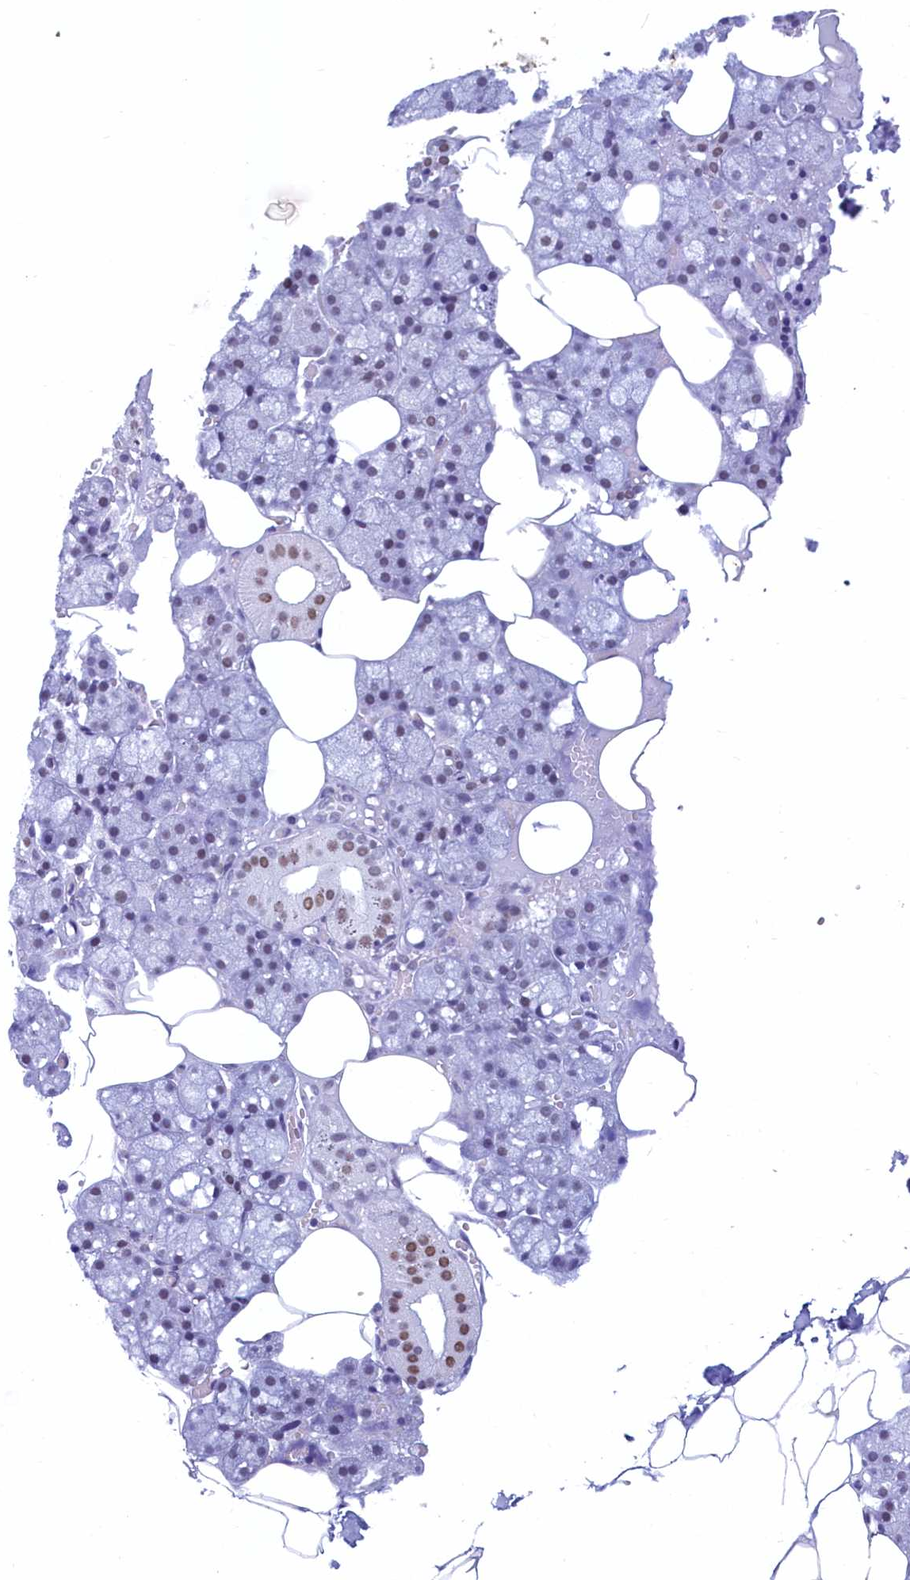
{"staining": {"intensity": "moderate", "quantity": "<25%", "location": "nuclear"}, "tissue": "salivary gland", "cell_type": "Glandular cells", "image_type": "normal", "snomed": [{"axis": "morphology", "description": "Normal tissue, NOS"}, {"axis": "topography", "description": "Salivary gland"}], "caption": "Glandular cells demonstrate low levels of moderate nuclear staining in about <25% of cells in unremarkable human salivary gland. (DAB = brown stain, brightfield microscopy at high magnification).", "gene": "SUGP2", "patient": {"sex": "male", "age": 62}}